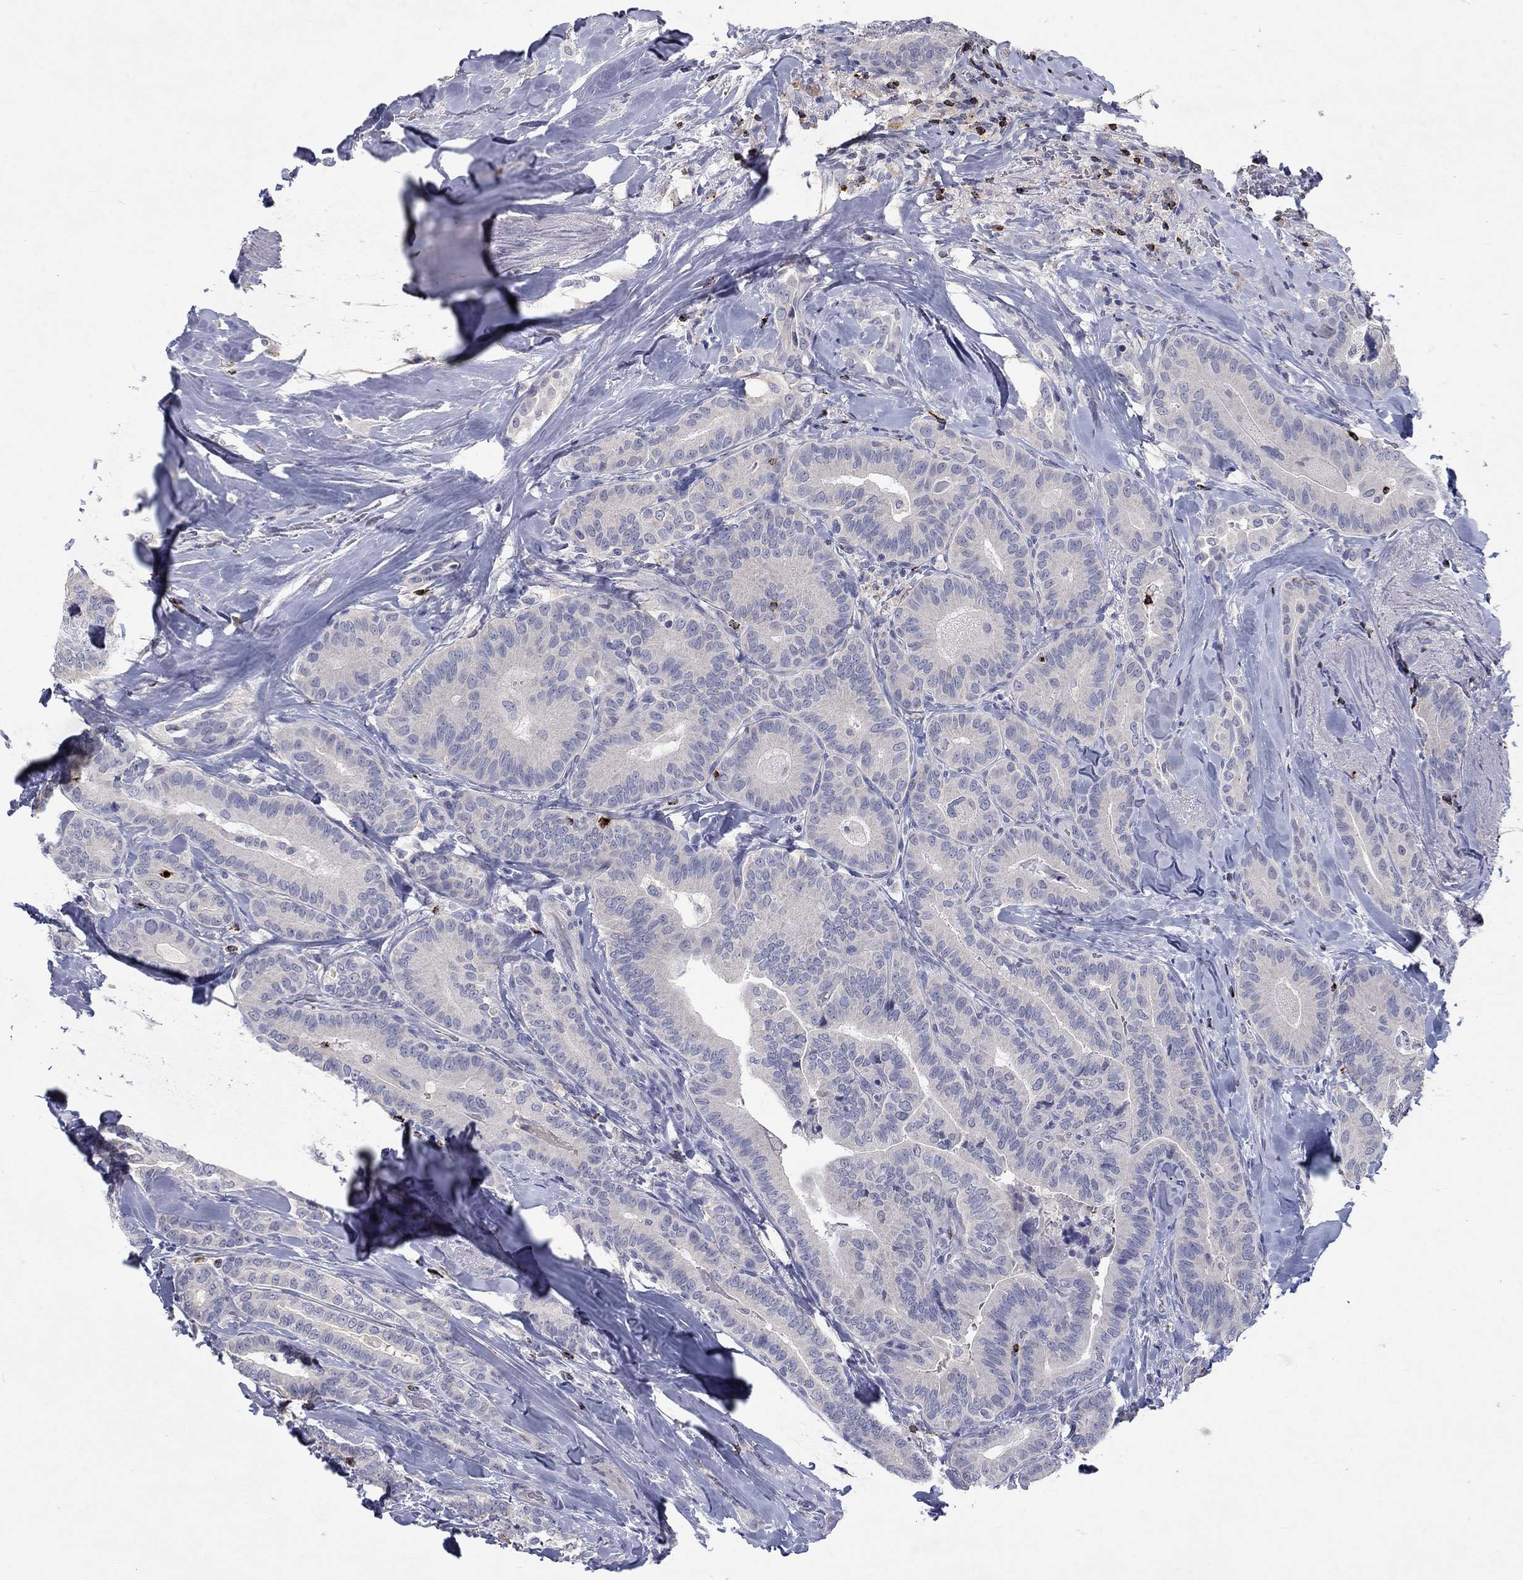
{"staining": {"intensity": "negative", "quantity": "none", "location": "none"}, "tissue": "thyroid cancer", "cell_type": "Tumor cells", "image_type": "cancer", "snomed": [{"axis": "morphology", "description": "Papillary adenocarcinoma, NOS"}, {"axis": "topography", "description": "Thyroid gland"}], "caption": "Papillary adenocarcinoma (thyroid) stained for a protein using immunohistochemistry shows no staining tumor cells.", "gene": "GZMA", "patient": {"sex": "male", "age": 61}}